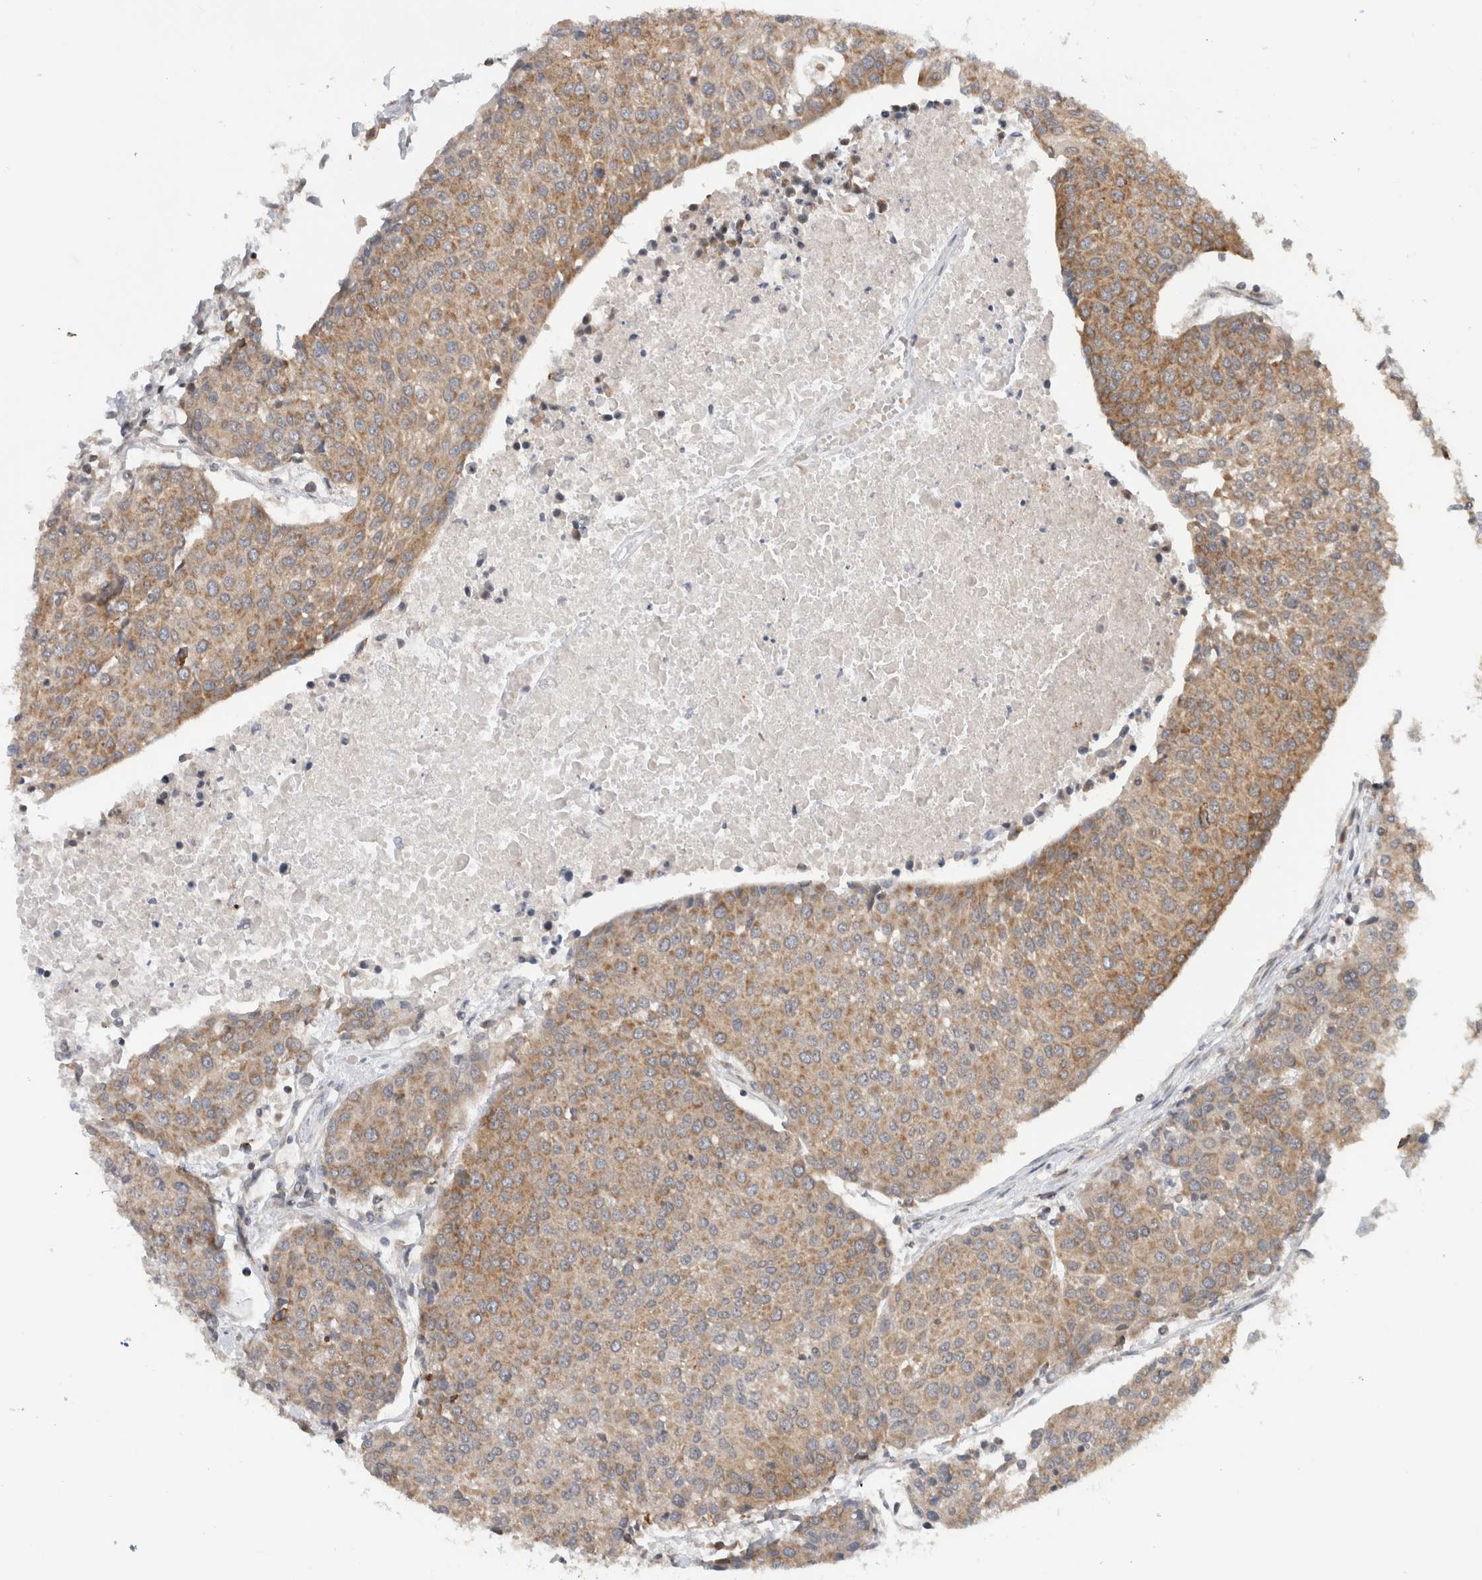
{"staining": {"intensity": "moderate", "quantity": ">75%", "location": "cytoplasmic/membranous"}, "tissue": "urothelial cancer", "cell_type": "Tumor cells", "image_type": "cancer", "snomed": [{"axis": "morphology", "description": "Urothelial carcinoma, High grade"}, {"axis": "topography", "description": "Urinary bladder"}], "caption": "Urothelial cancer stained for a protein displays moderate cytoplasmic/membranous positivity in tumor cells.", "gene": "CMC2", "patient": {"sex": "female", "age": 85}}